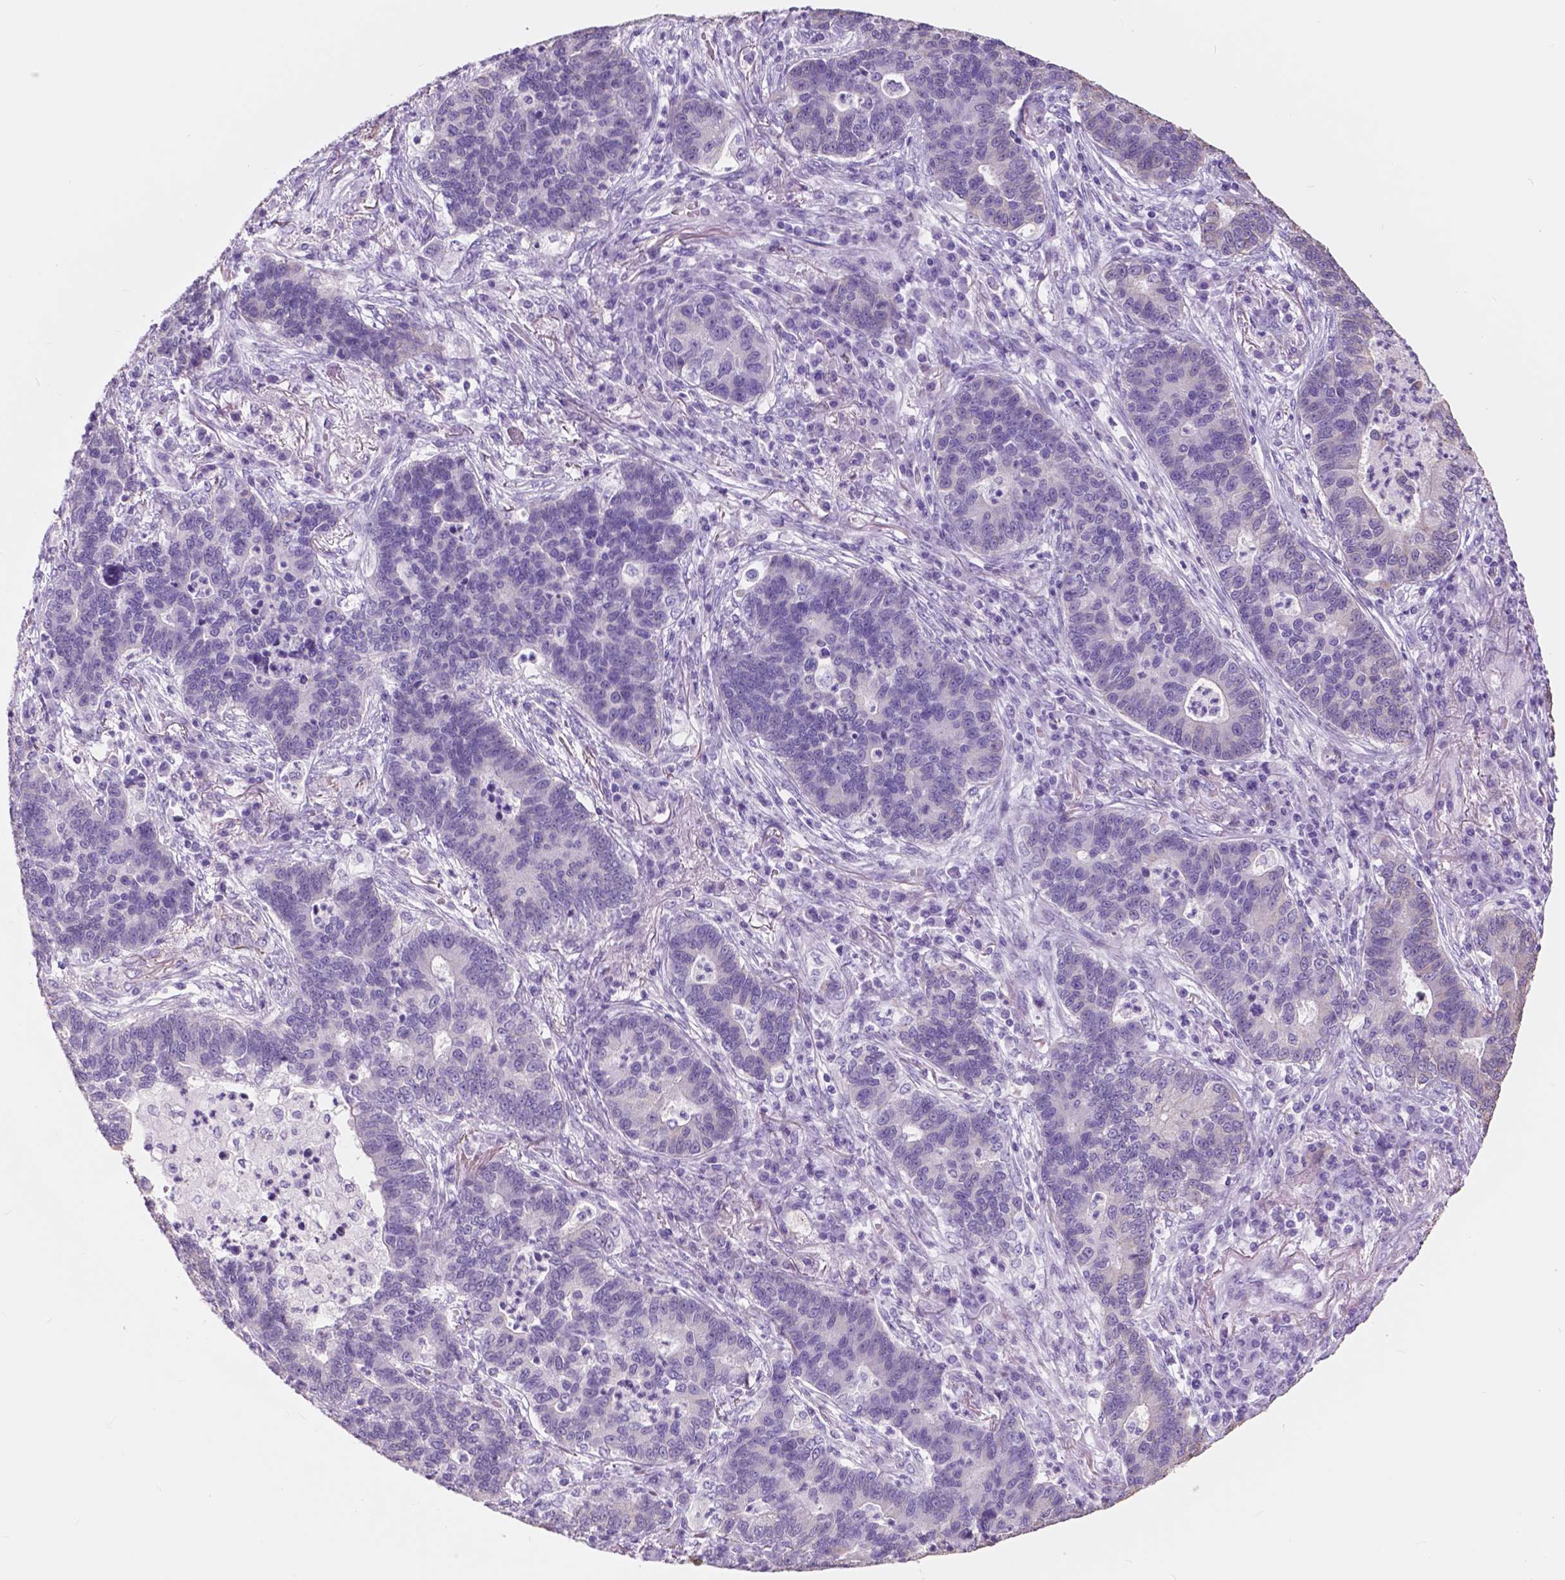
{"staining": {"intensity": "negative", "quantity": "none", "location": "none"}, "tissue": "lung cancer", "cell_type": "Tumor cells", "image_type": "cancer", "snomed": [{"axis": "morphology", "description": "Adenocarcinoma, NOS"}, {"axis": "topography", "description": "Lung"}], "caption": "Micrograph shows no protein positivity in tumor cells of lung cancer (adenocarcinoma) tissue.", "gene": "FXYD2", "patient": {"sex": "female", "age": 57}}